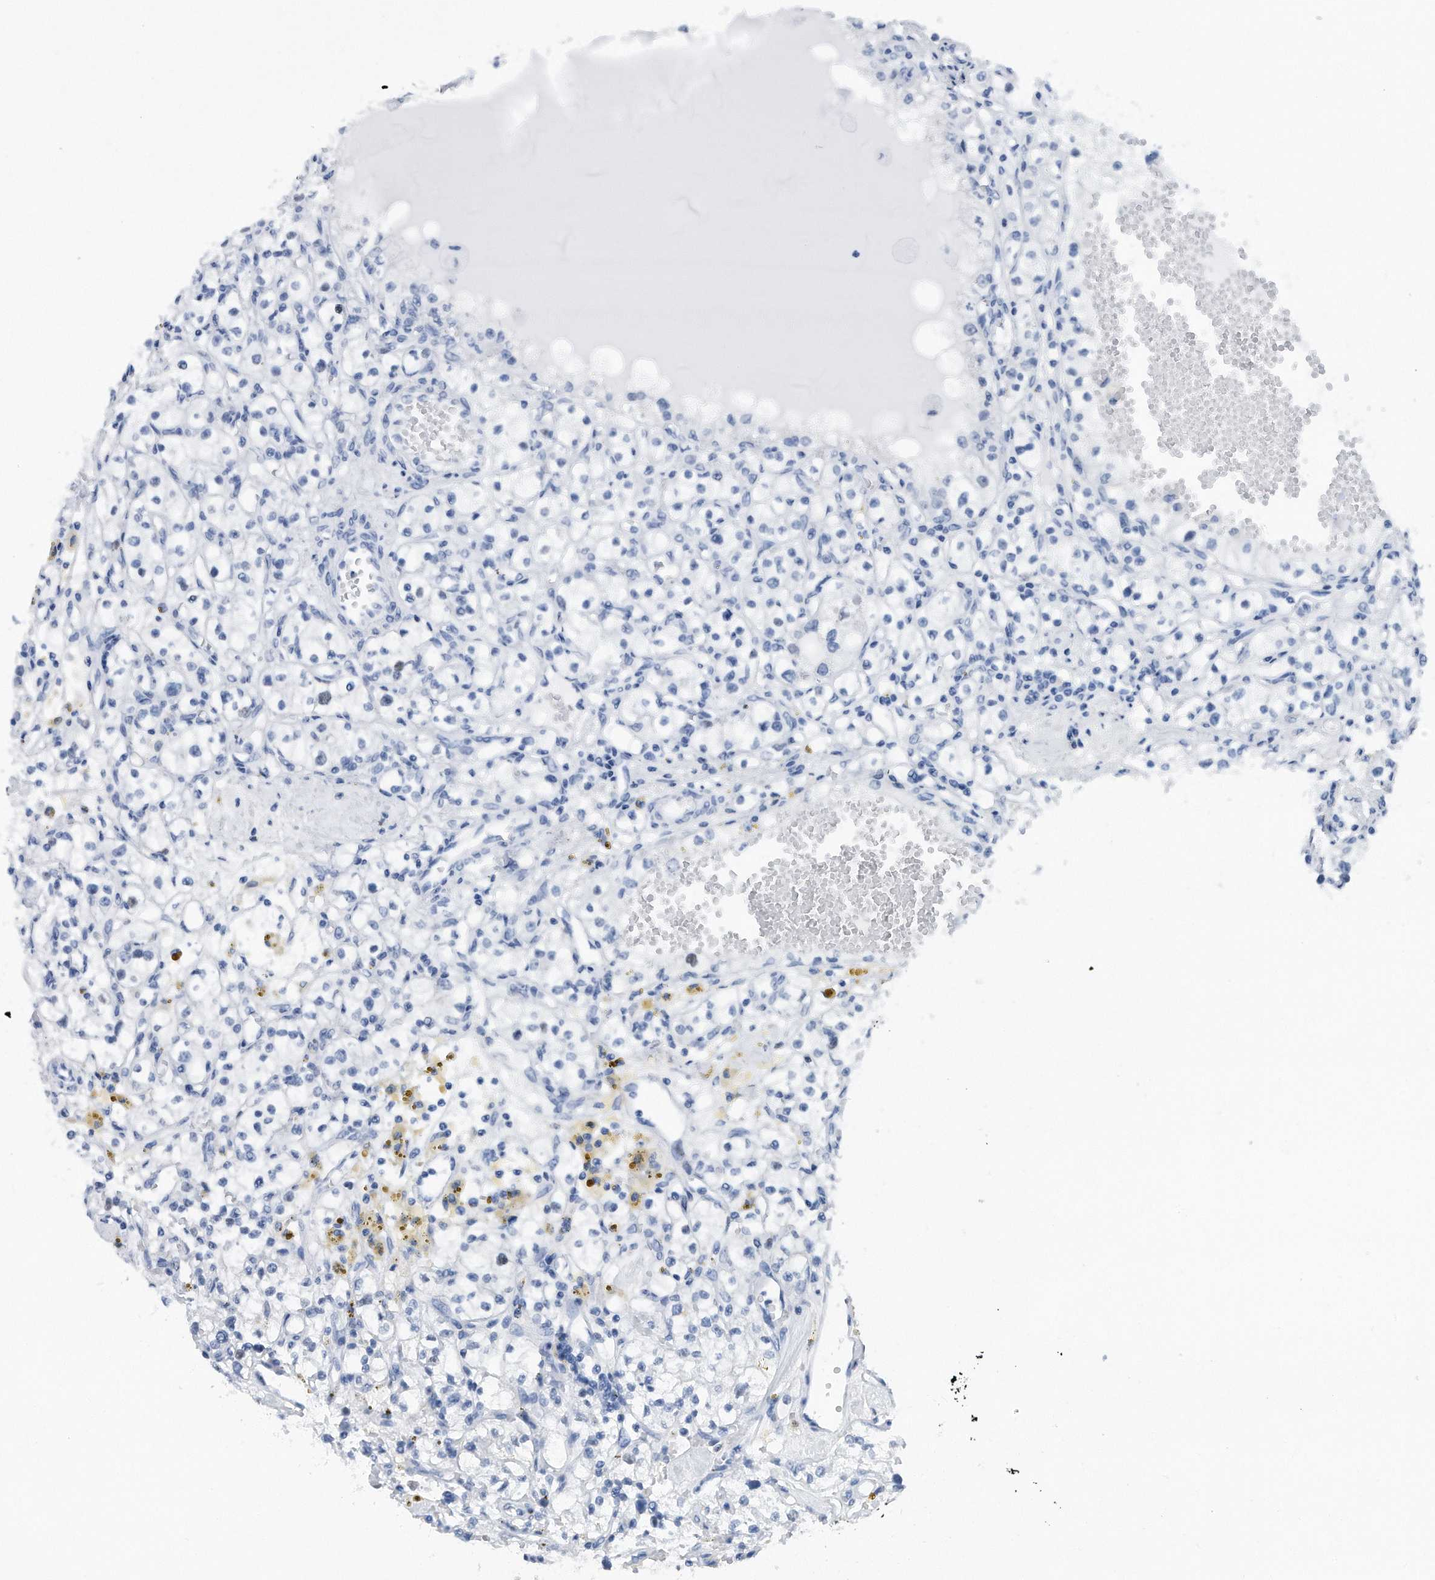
{"staining": {"intensity": "moderate", "quantity": "<25%", "location": "nuclear"}, "tissue": "renal cancer", "cell_type": "Tumor cells", "image_type": "cancer", "snomed": [{"axis": "morphology", "description": "Adenocarcinoma, NOS"}, {"axis": "topography", "description": "Kidney"}], "caption": "Moderate nuclear staining is appreciated in about <25% of tumor cells in renal adenocarcinoma.", "gene": "PCNA", "patient": {"sex": "male", "age": 56}}